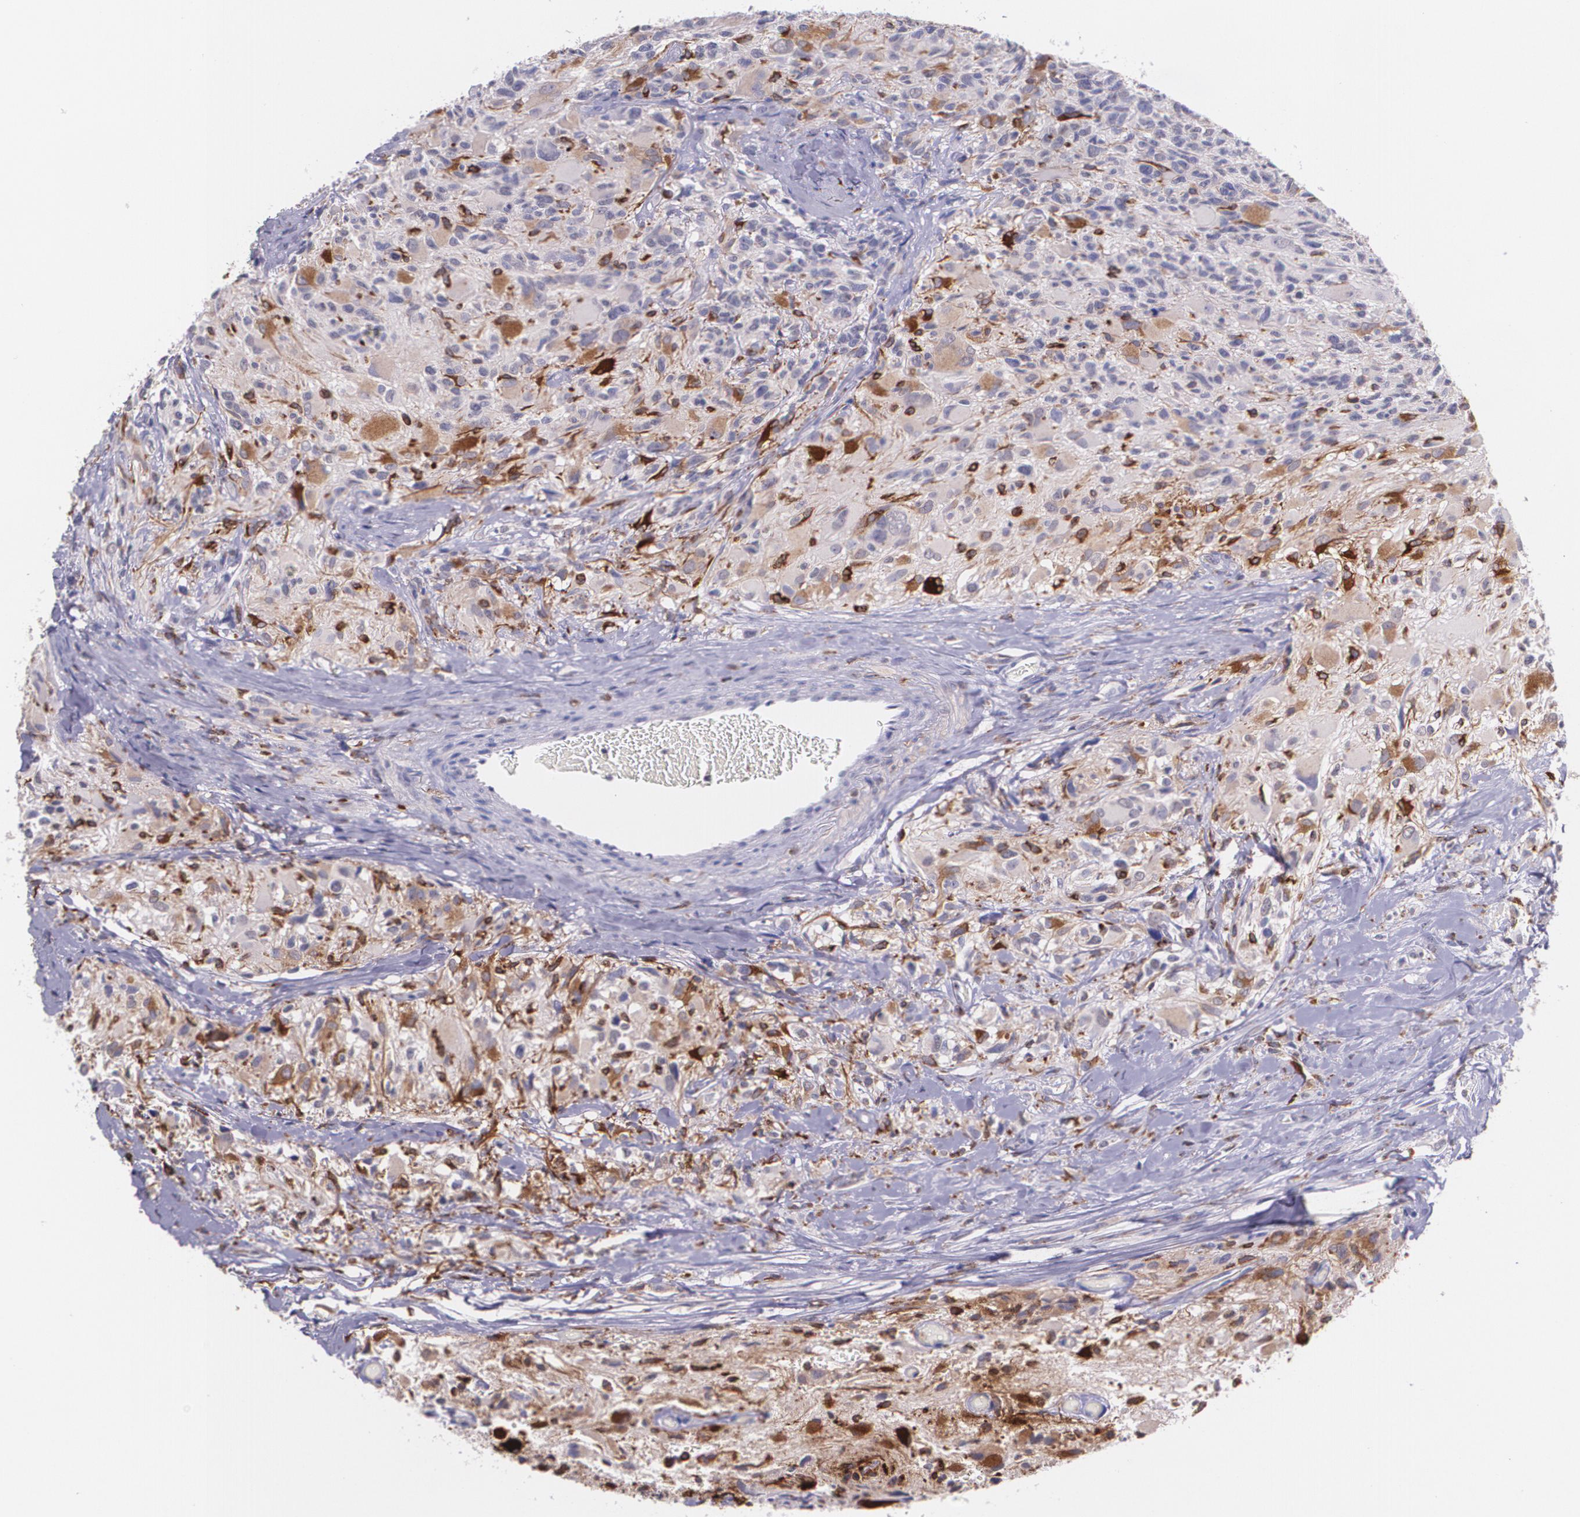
{"staining": {"intensity": "strong", "quantity": "<25%", "location": "cytoplasmic/membranous"}, "tissue": "glioma", "cell_type": "Tumor cells", "image_type": "cancer", "snomed": [{"axis": "morphology", "description": "Glioma, malignant, High grade"}, {"axis": "topography", "description": "Brain"}], "caption": "Protein staining exhibits strong cytoplasmic/membranous positivity in approximately <25% of tumor cells in glioma.", "gene": "RTN1", "patient": {"sex": "male", "age": 69}}